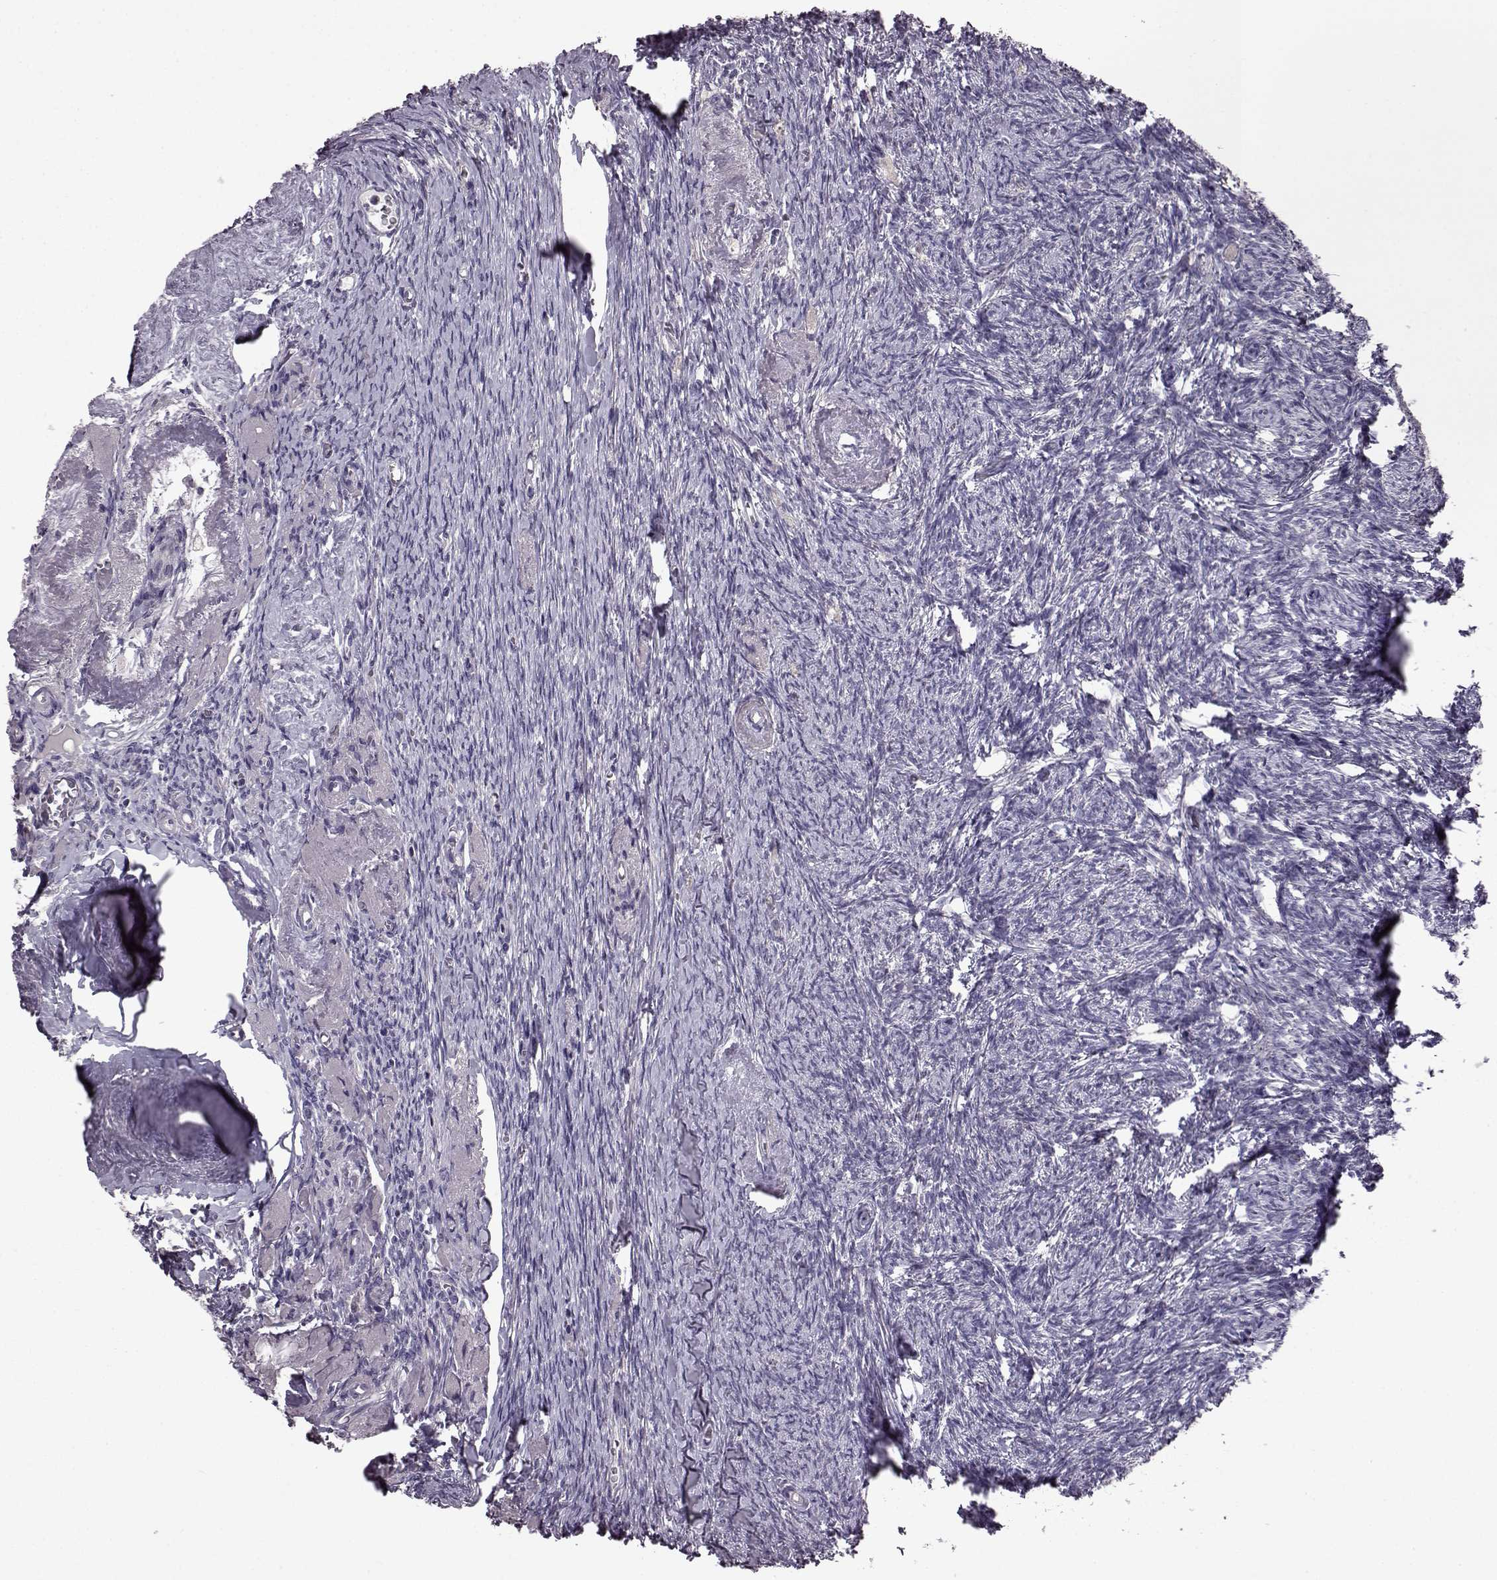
{"staining": {"intensity": "negative", "quantity": "none", "location": "none"}, "tissue": "ovary", "cell_type": "Follicle cells", "image_type": "normal", "snomed": [{"axis": "morphology", "description": "Normal tissue, NOS"}, {"axis": "topography", "description": "Ovary"}], "caption": "An immunohistochemistry (IHC) image of unremarkable ovary is shown. There is no staining in follicle cells of ovary.", "gene": "ADGRG2", "patient": {"sex": "female", "age": 72}}